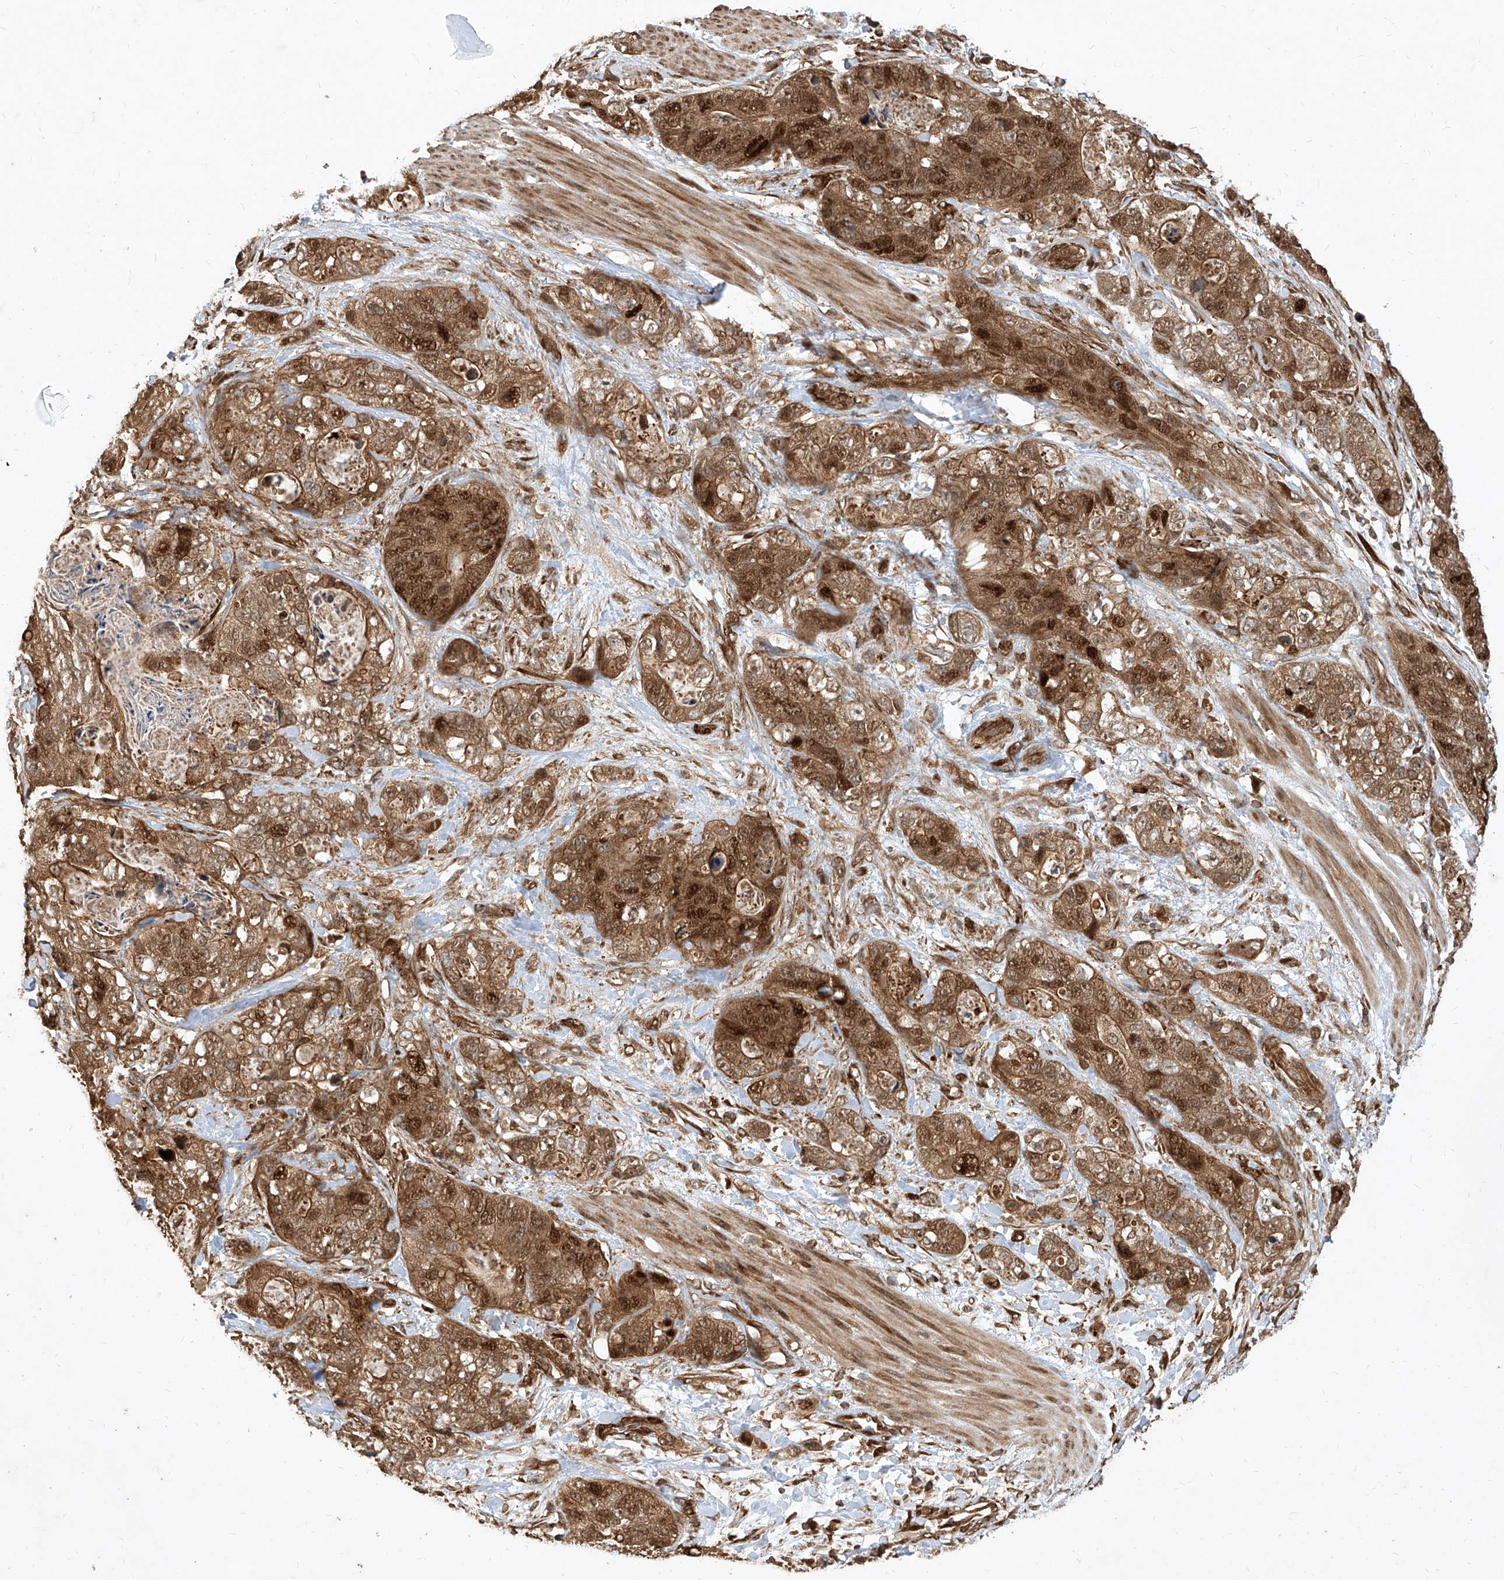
{"staining": {"intensity": "strong", "quantity": ">75%", "location": "cytoplasmic/membranous,nuclear"}, "tissue": "stomach cancer", "cell_type": "Tumor cells", "image_type": "cancer", "snomed": [{"axis": "morphology", "description": "Normal tissue, NOS"}, {"axis": "morphology", "description": "Adenocarcinoma, NOS"}, {"axis": "topography", "description": "Stomach"}], "caption": "Human adenocarcinoma (stomach) stained with a brown dye shows strong cytoplasmic/membranous and nuclear positive expression in approximately >75% of tumor cells.", "gene": "MAGED2", "patient": {"sex": "female", "age": 89}}